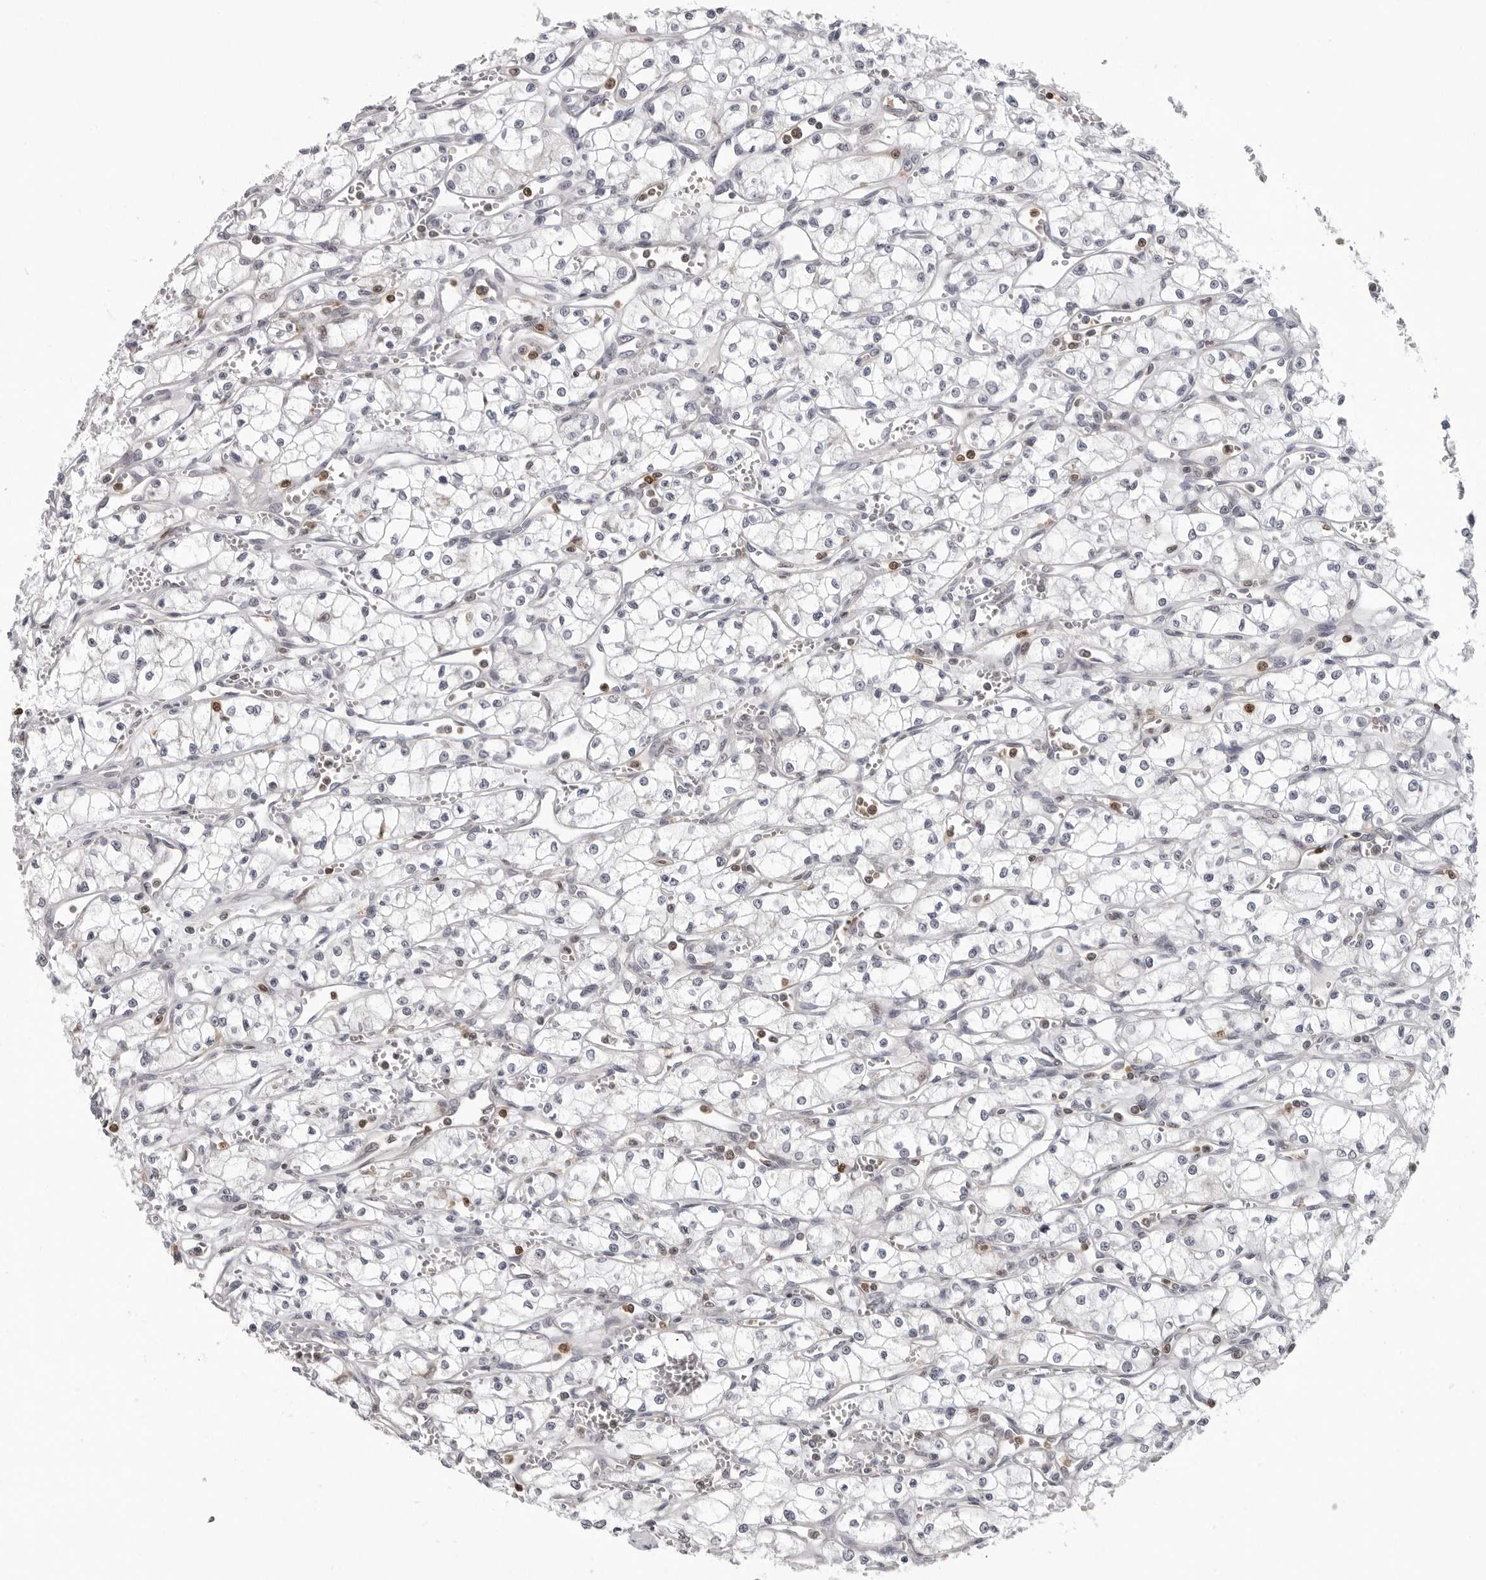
{"staining": {"intensity": "negative", "quantity": "none", "location": "none"}, "tissue": "renal cancer", "cell_type": "Tumor cells", "image_type": "cancer", "snomed": [{"axis": "morphology", "description": "Adenocarcinoma, NOS"}, {"axis": "topography", "description": "Kidney"}], "caption": "Tumor cells show no significant protein expression in renal cancer (adenocarcinoma). The staining is performed using DAB brown chromogen with nuclei counter-stained in using hematoxylin.", "gene": "HSPH1", "patient": {"sex": "male", "age": 59}}